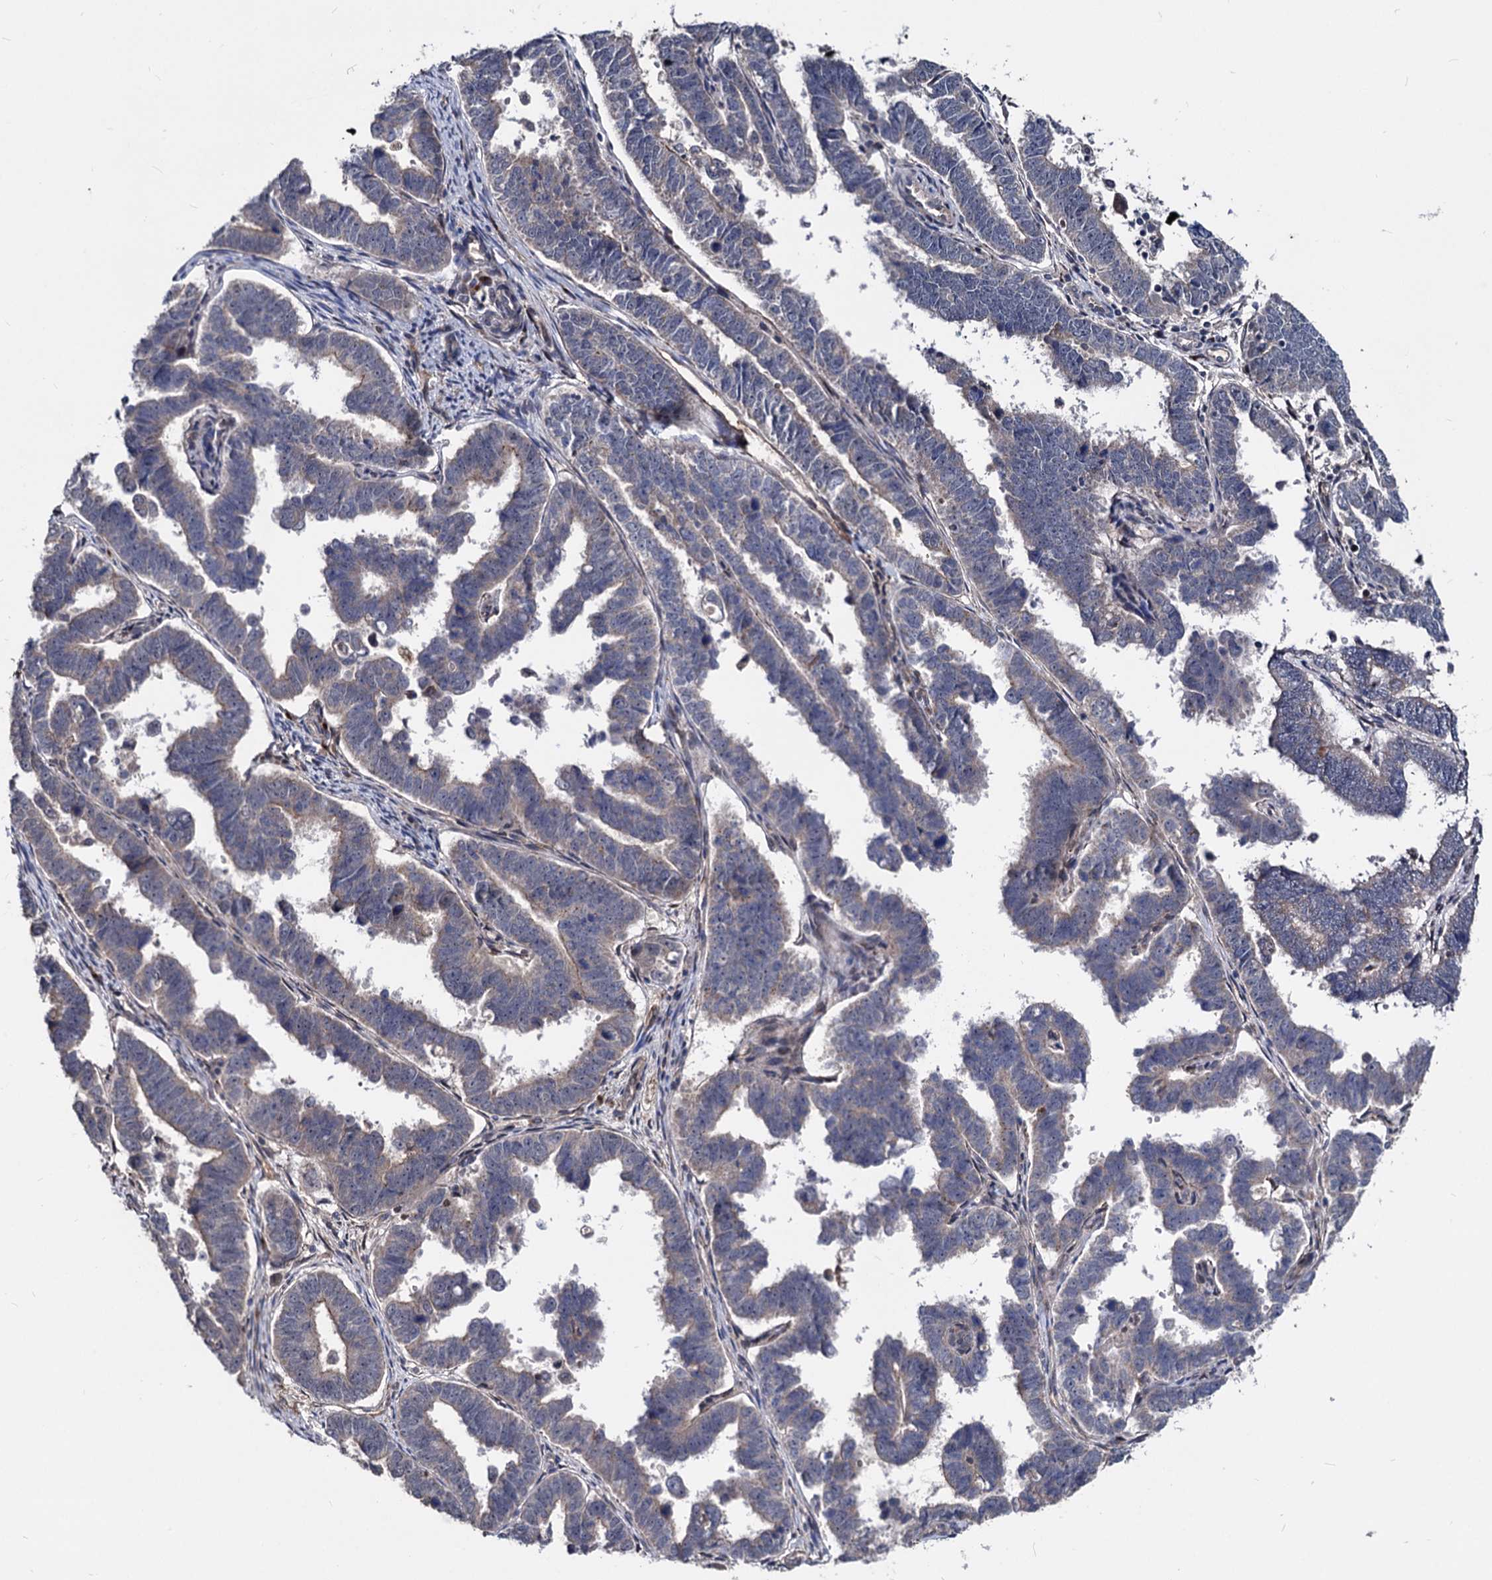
{"staining": {"intensity": "negative", "quantity": "none", "location": "none"}, "tissue": "endometrial cancer", "cell_type": "Tumor cells", "image_type": "cancer", "snomed": [{"axis": "morphology", "description": "Adenocarcinoma, NOS"}, {"axis": "topography", "description": "Endometrium"}], "caption": "IHC of adenocarcinoma (endometrial) reveals no positivity in tumor cells. Nuclei are stained in blue.", "gene": "SMAGP", "patient": {"sex": "female", "age": 75}}